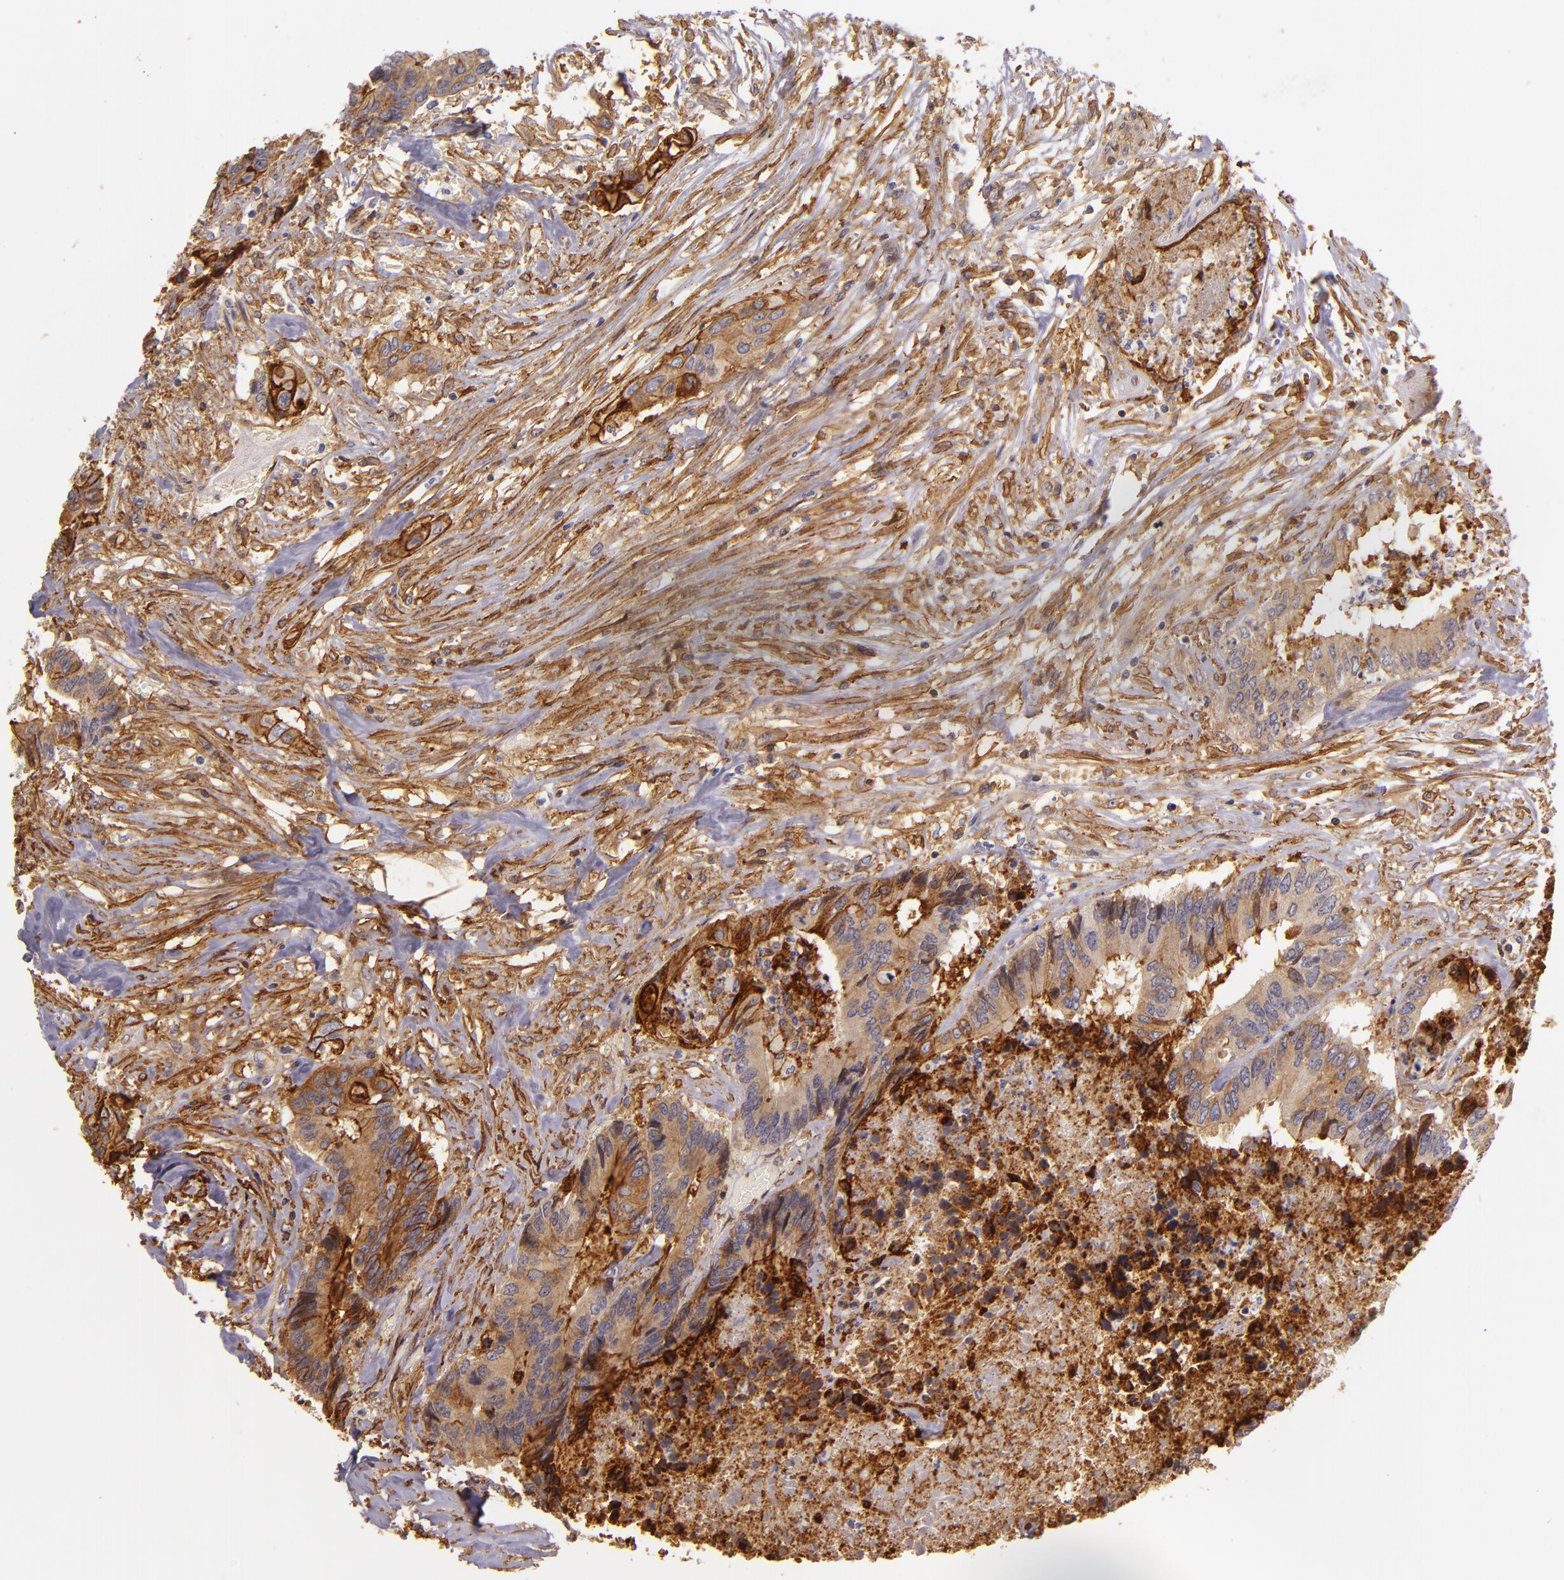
{"staining": {"intensity": "strong", "quantity": "<25%", "location": "cytoplasmic/membranous"}, "tissue": "colorectal cancer", "cell_type": "Tumor cells", "image_type": "cancer", "snomed": [{"axis": "morphology", "description": "Adenocarcinoma, NOS"}, {"axis": "topography", "description": "Rectum"}], "caption": "Colorectal cancer (adenocarcinoma) stained with DAB (3,3'-diaminobenzidine) IHC exhibits medium levels of strong cytoplasmic/membranous staining in about <25% of tumor cells.", "gene": "CTSF", "patient": {"sex": "male", "age": 55}}